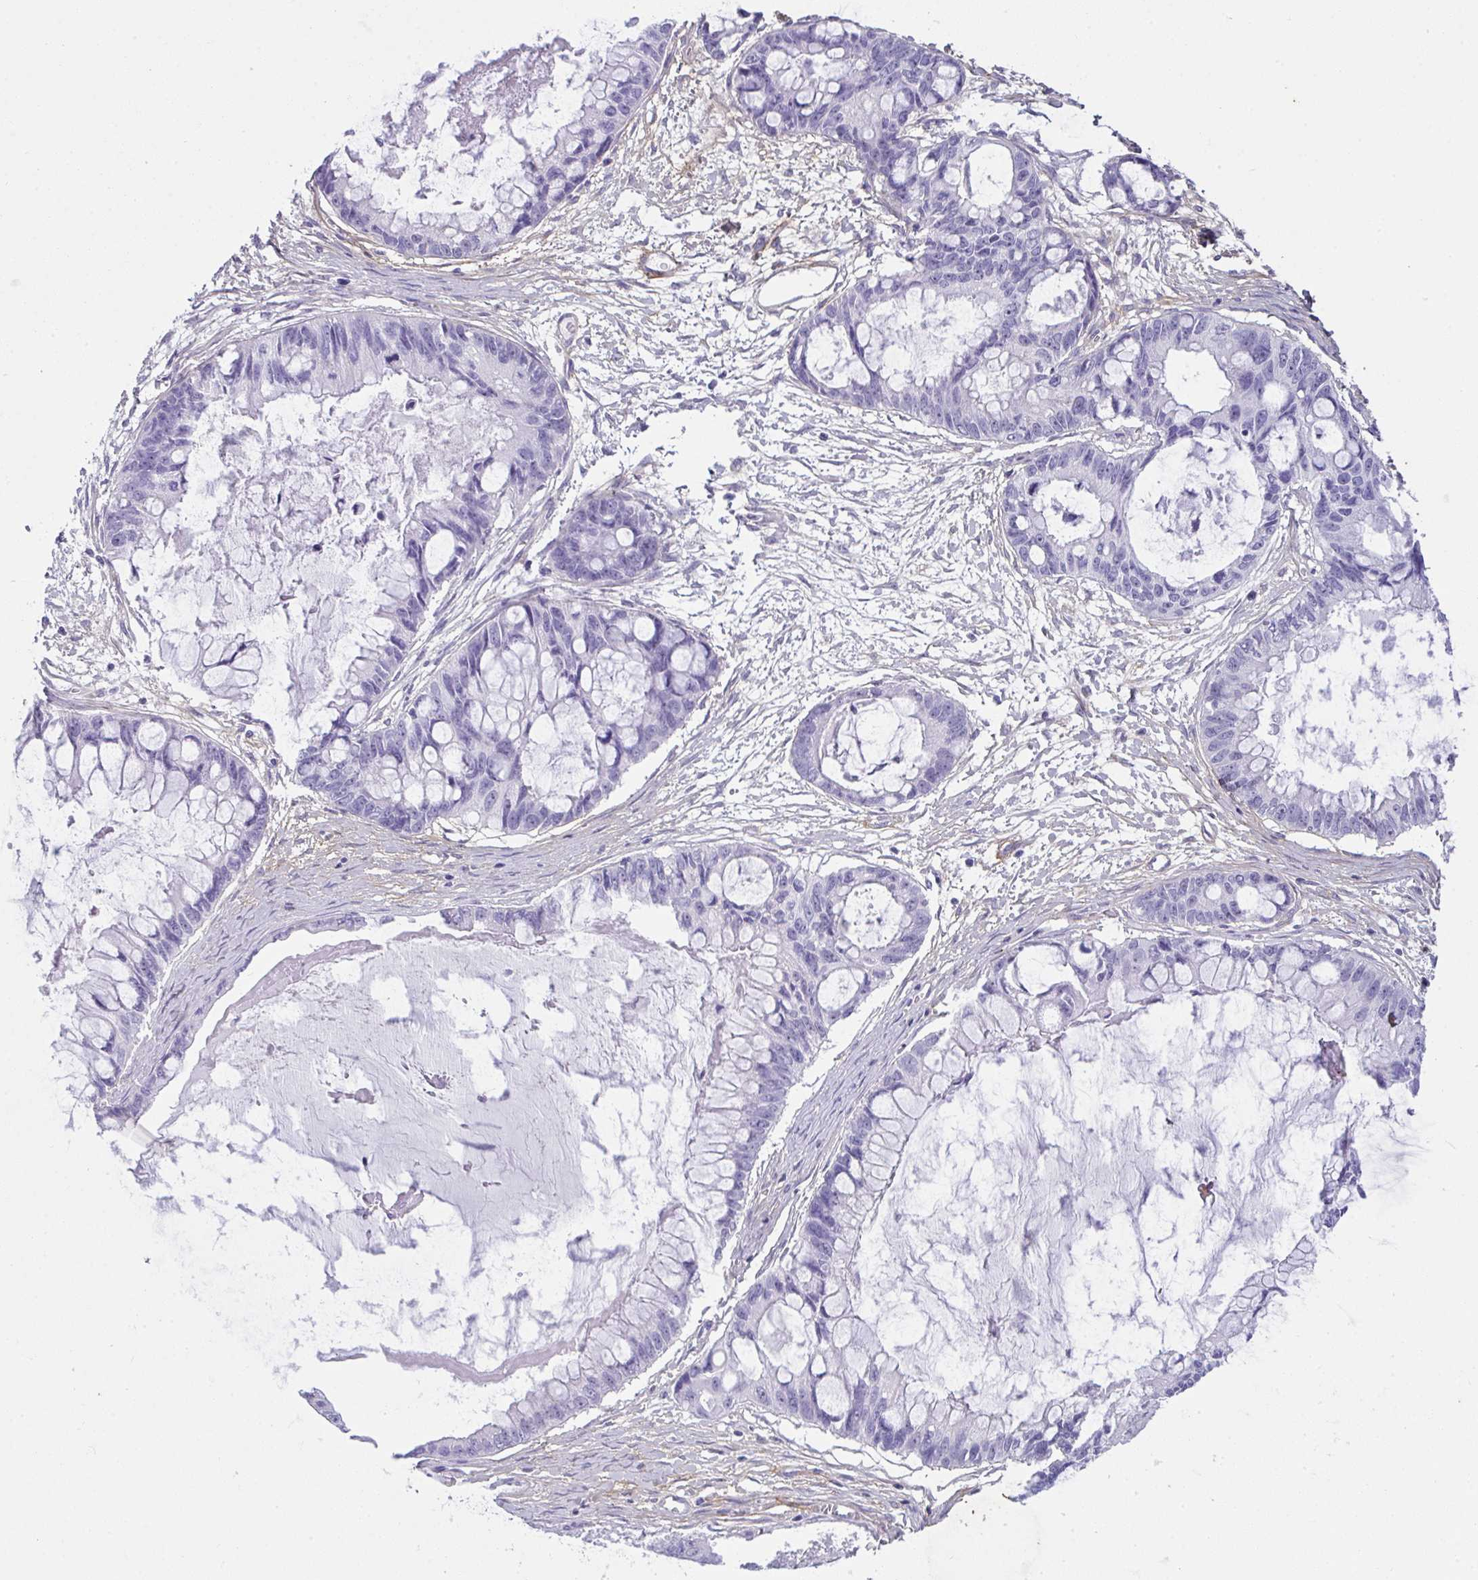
{"staining": {"intensity": "negative", "quantity": "none", "location": "none"}, "tissue": "ovarian cancer", "cell_type": "Tumor cells", "image_type": "cancer", "snomed": [{"axis": "morphology", "description": "Cystadenocarcinoma, mucinous, NOS"}, {"axis": "topography", "description": "Ovary"}], "caption": "Immunohistochemistry micrograph of neoplastic tissue: ovarian cancer stained with DAB (3,3'-diaminobenzidine) shows no significant protein staining in tumor cells. The staining is performed using DAB brown chromogen with nuclei counter-stained in using hematoxylin.", "gene": "LHFPL6", "patient": {"sex": "female", "age": 63}}